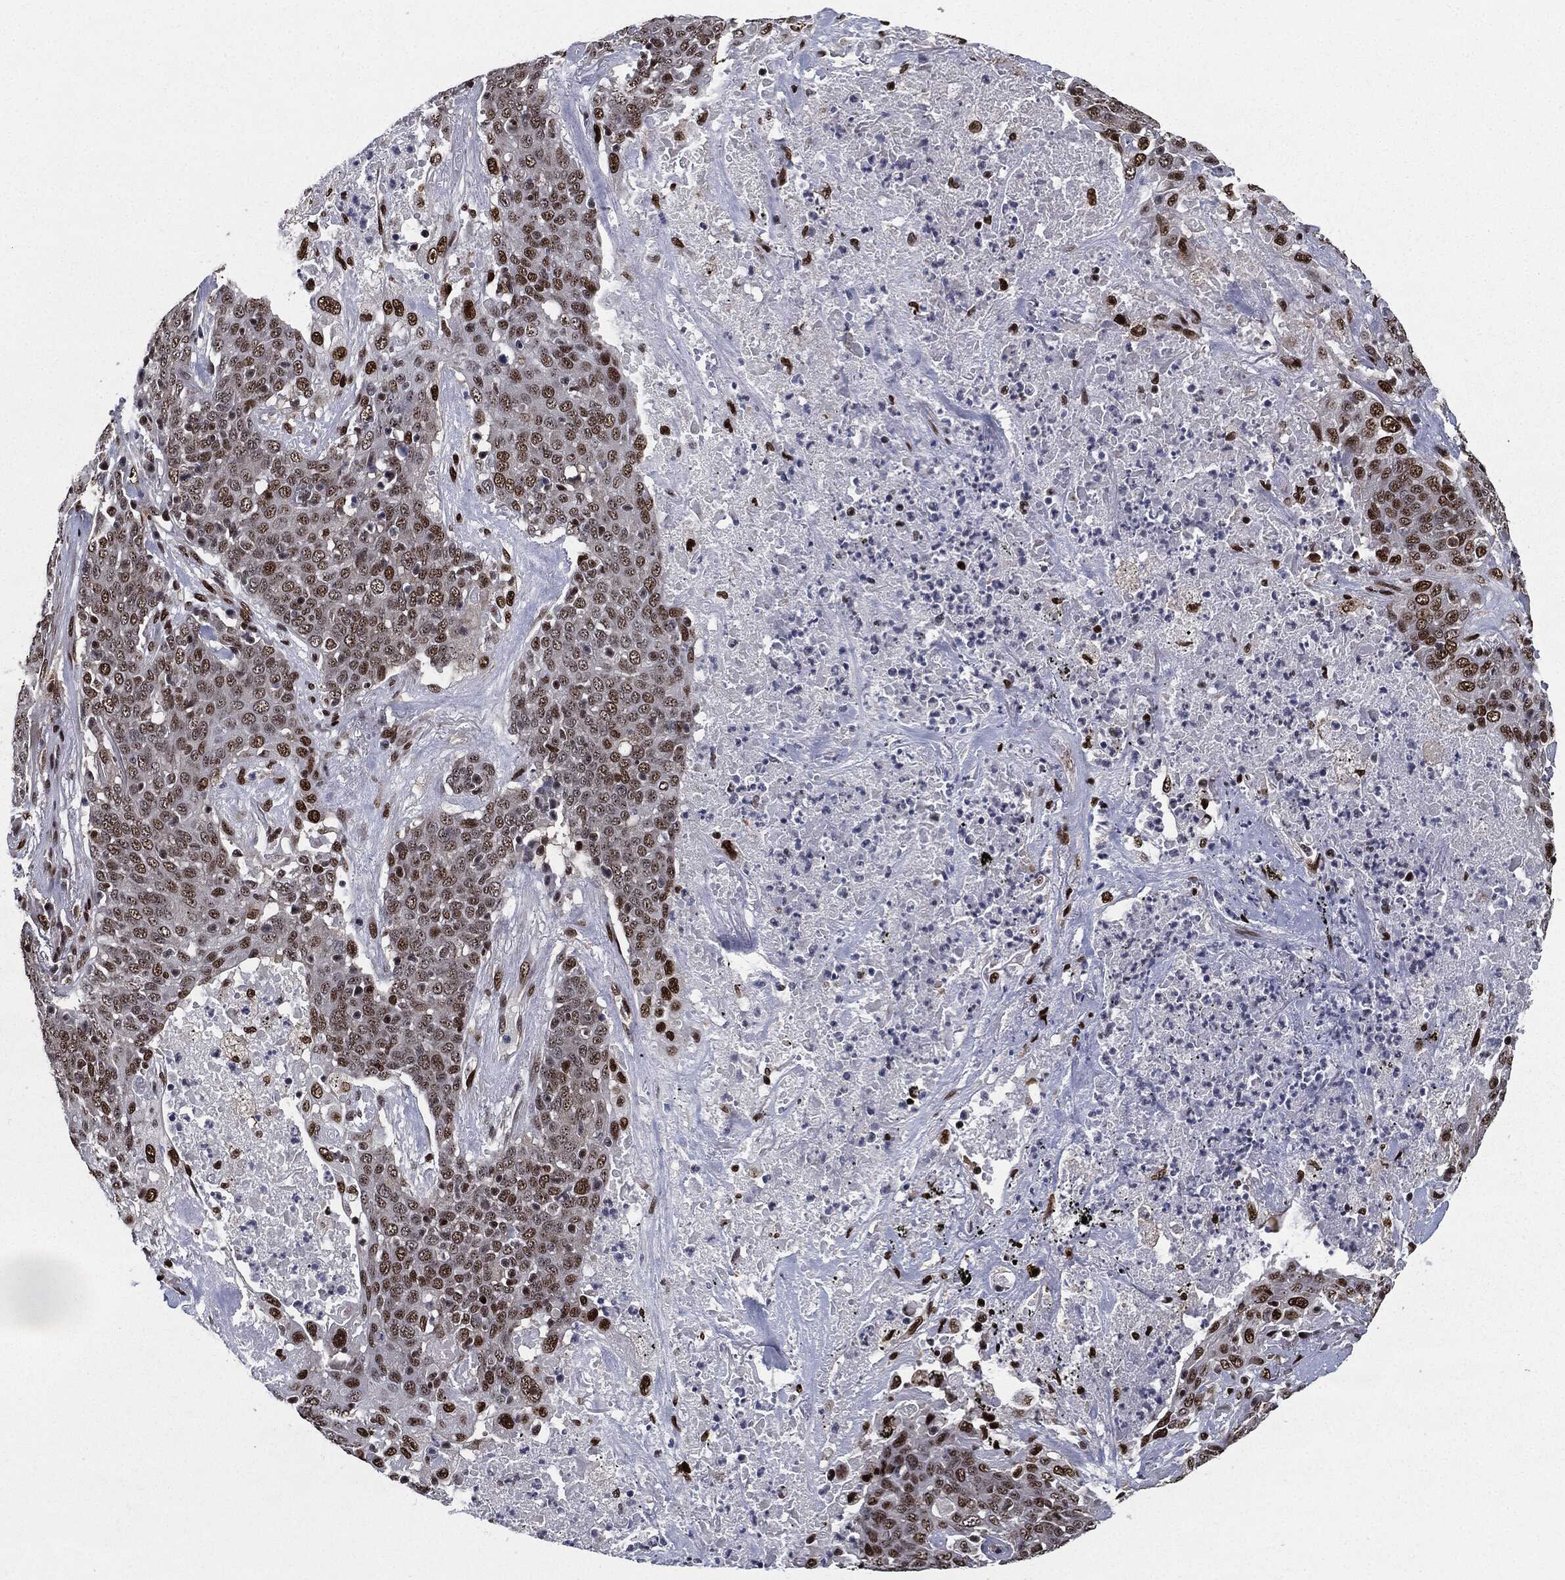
{"staining": {"intensity": "moderate", "quantity": "<25%", "location": "nuclear"}, "tissue": "lung cancer", "cell_type": "Tumor cells", "image_type": "cancer", "snomed": [{"axis": "morphology", "description": "Squamous cell carcinoma, NOS"}, {"axis": "topography", "description": "Lung"}], "caption": "Squamous cell carcinoma (lung) was stained to show a protein in brown. There is low levels of moderate nuclear staining in approximately <25% of tumor cells.", "gene": "JUN", "patient": {"sex": "male", "age": 82}}